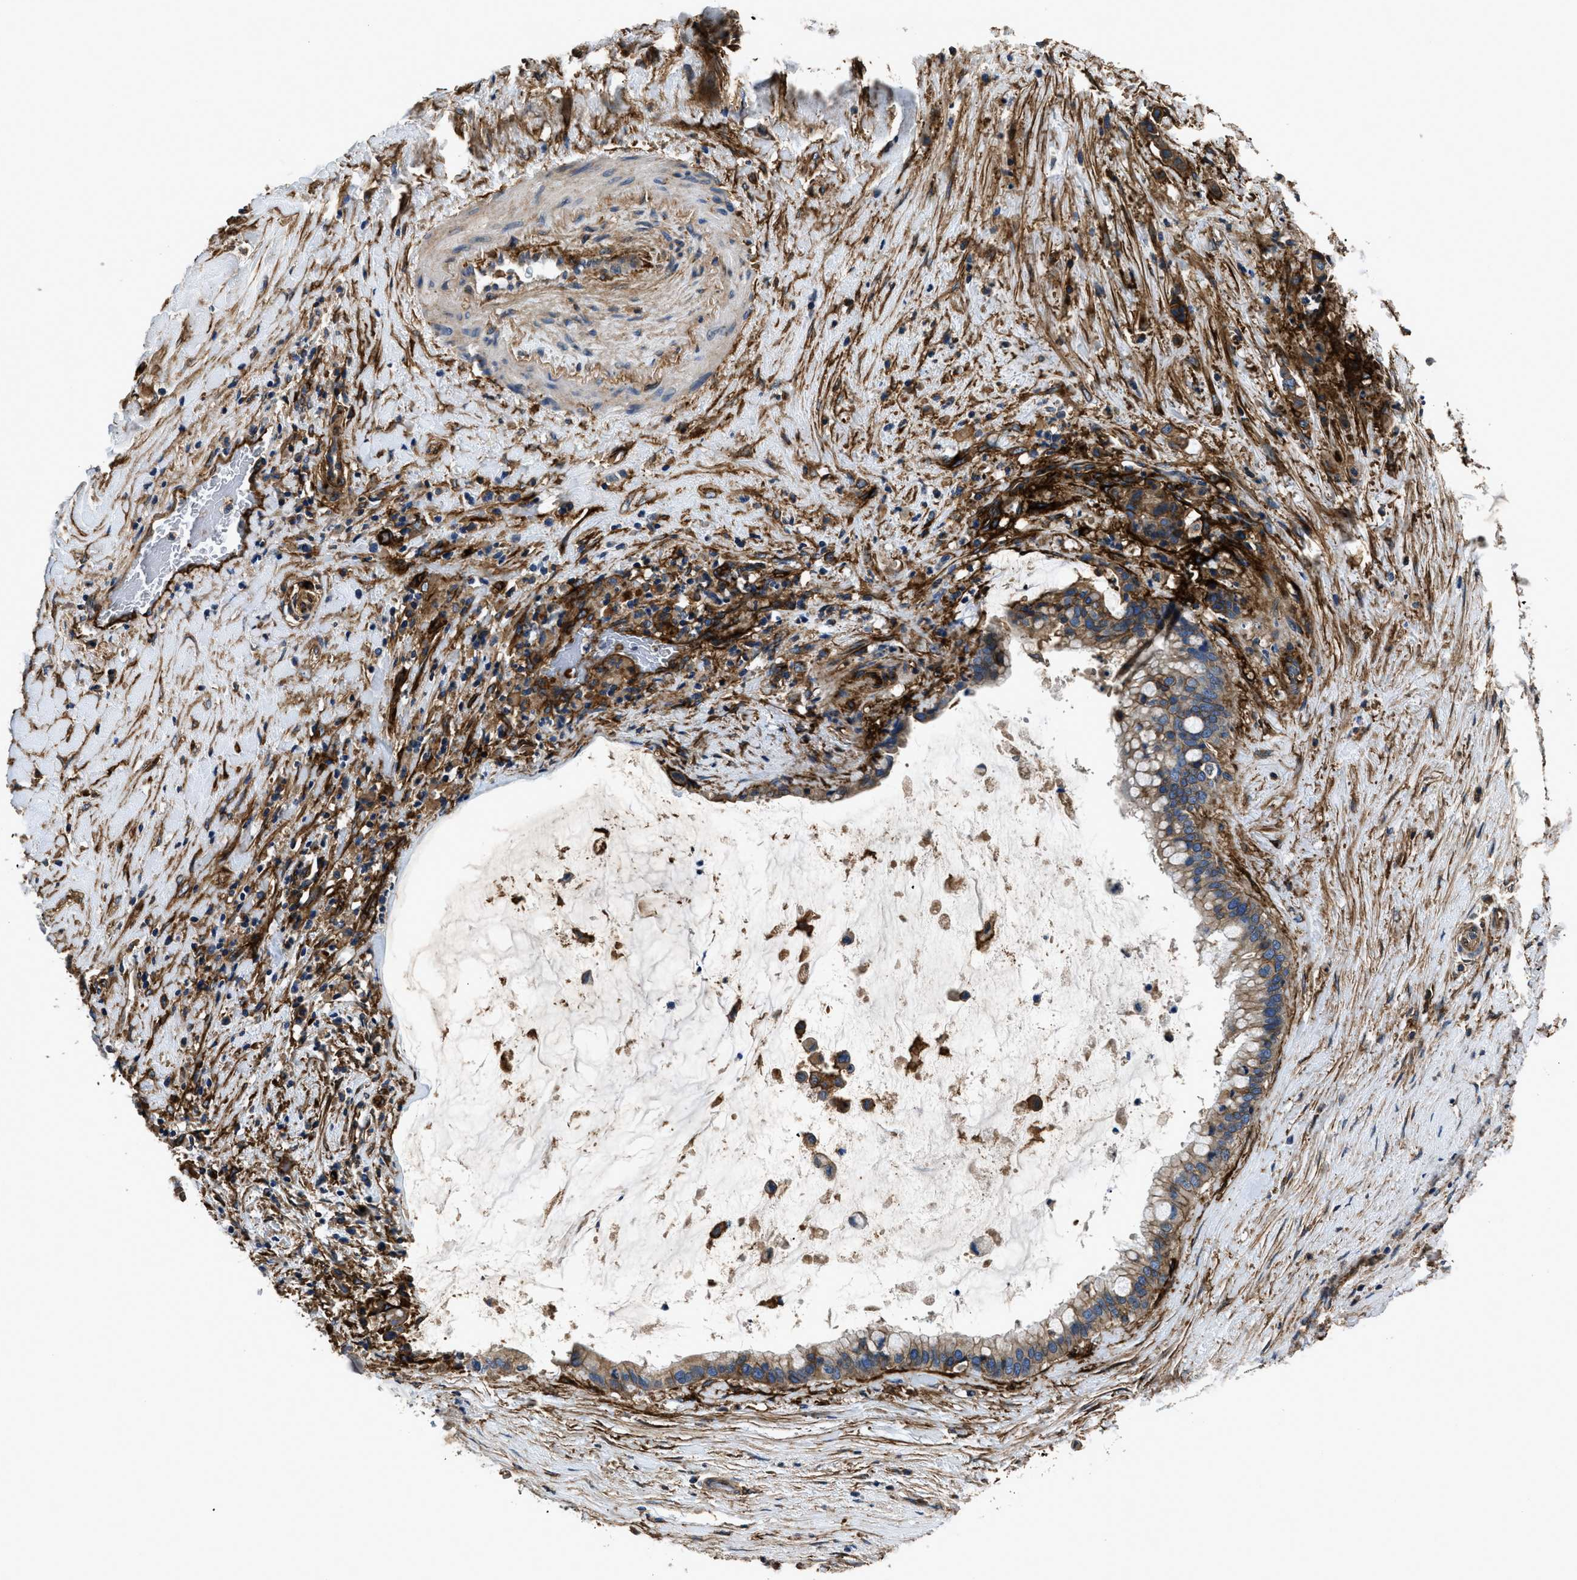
{"staining": {"intensity": "weak", "quantity": ">75%", "location": "cytoplasmic/membranous"}, "tissue": "pancreatic cancer", "cell_type": "Tumor cells", "image_type": "cancer", "snomed": [{"axis": "morphology", "description": "Adenocarcinoma, NOS"}, {"axis": "topography", "description": "Pancreas"}], "caption": "Protein staining exhibits weak cytoplasmic/membranous staining in about >75% of tumor cells in pancreatic adenocarcinoma.", "gene": "CD276", "patient": {"sex": "male", "age": 41}}